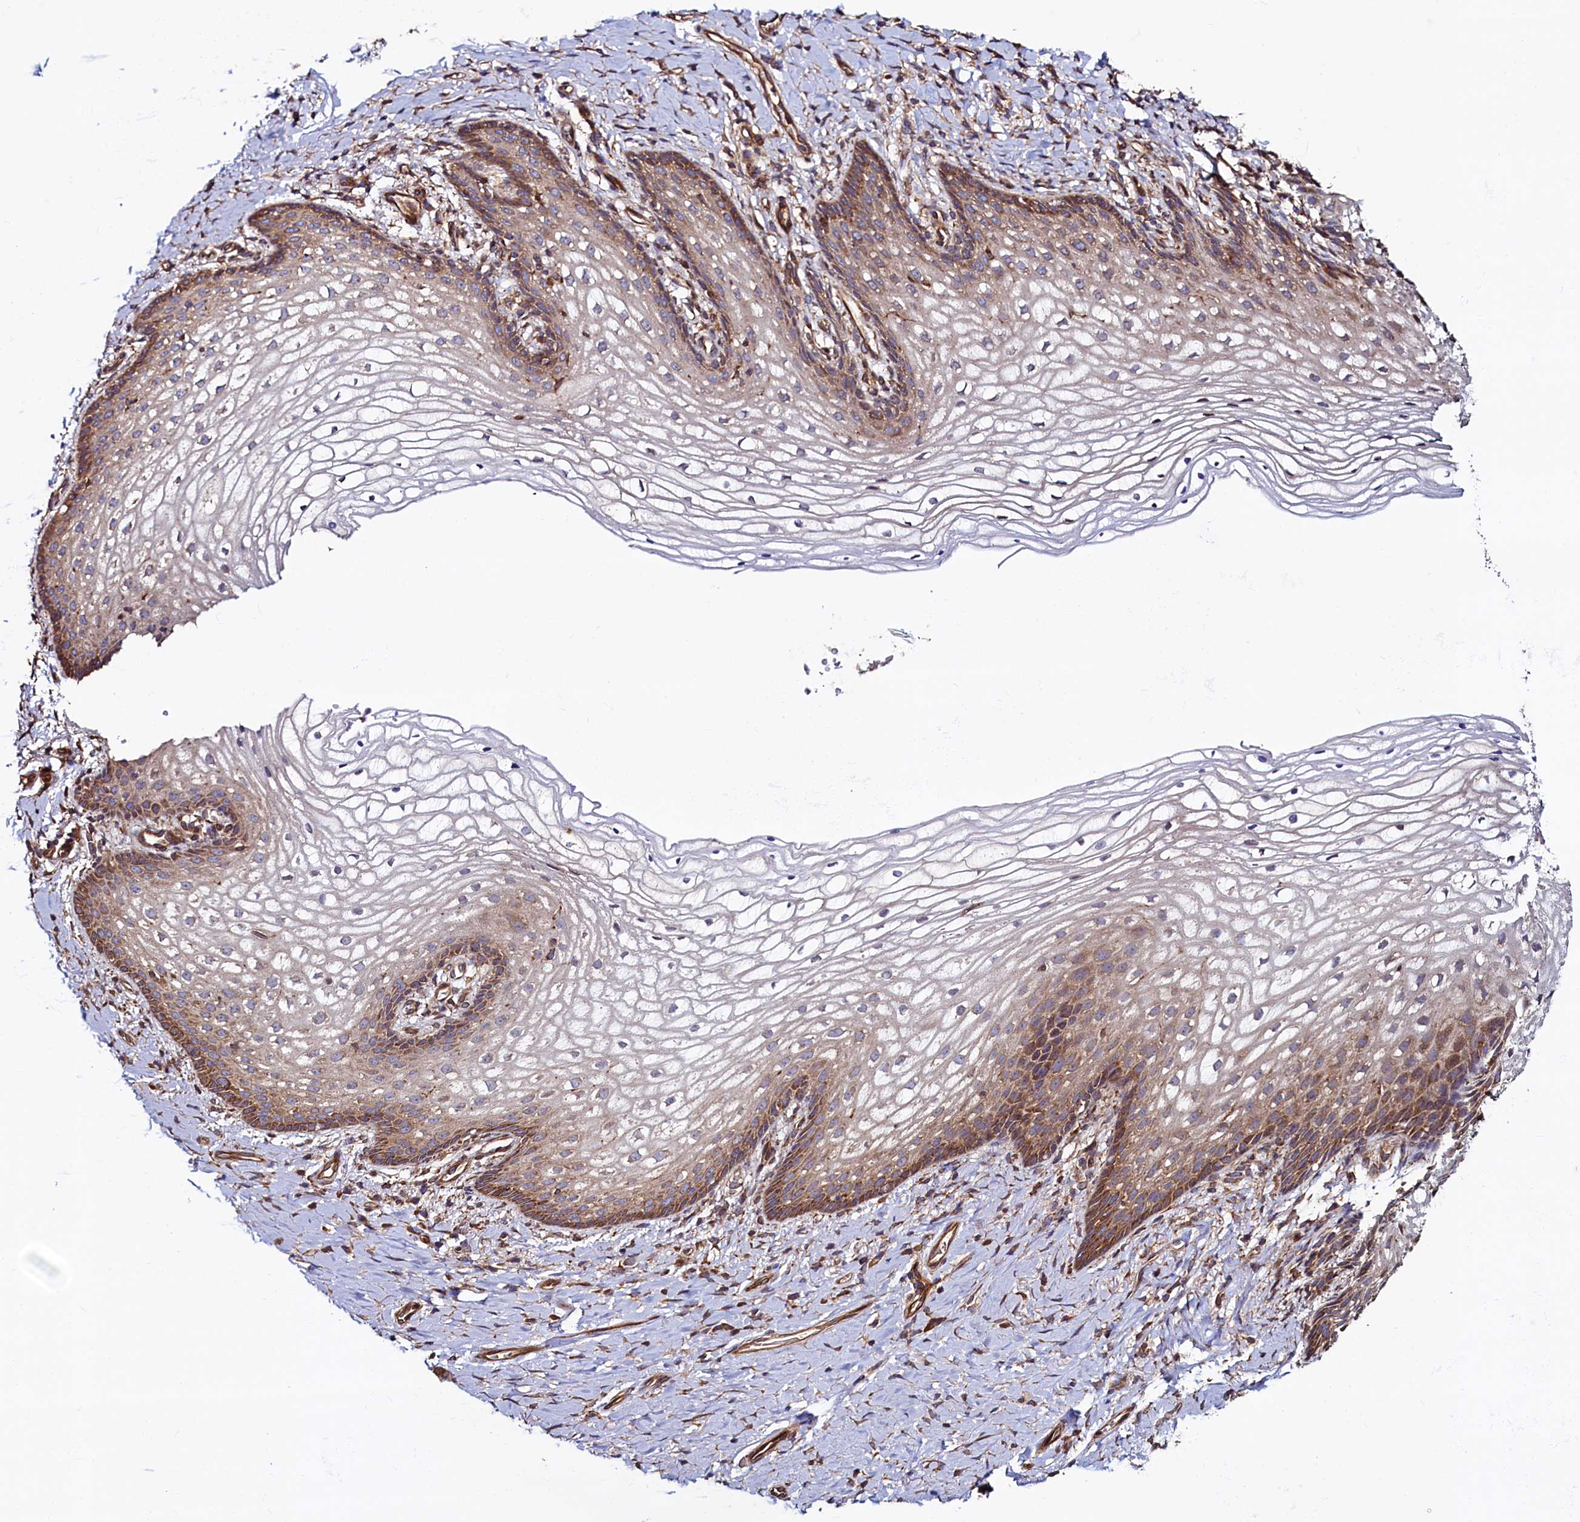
{"staining": {"intensity": "moderate", "quantity": "25%-75%", "location": "cytoplasmic/membranous"}, "tissue": "vagina", "cell_type": "Squamous epithelial cells", "image_type": "normal", "snomed": [{"axis": "morphology", "description": "Normal tissue, NOS"}, {"axis": "topography", "description": "Vagina"}], "caption": "Squamous epithelial cells reveal medium levels of moderate cytoplasmic/membranous expression in approximately 25%-75% of cells in normal vagina. (Stains: DAB (3,3'-diaminobenzidine) in brown, nuclei in blue, Microscopy: brightfield microscopy at high magnification).", "gene": "ATXN2L", "patient": {"sex": "female", "age": 60}}